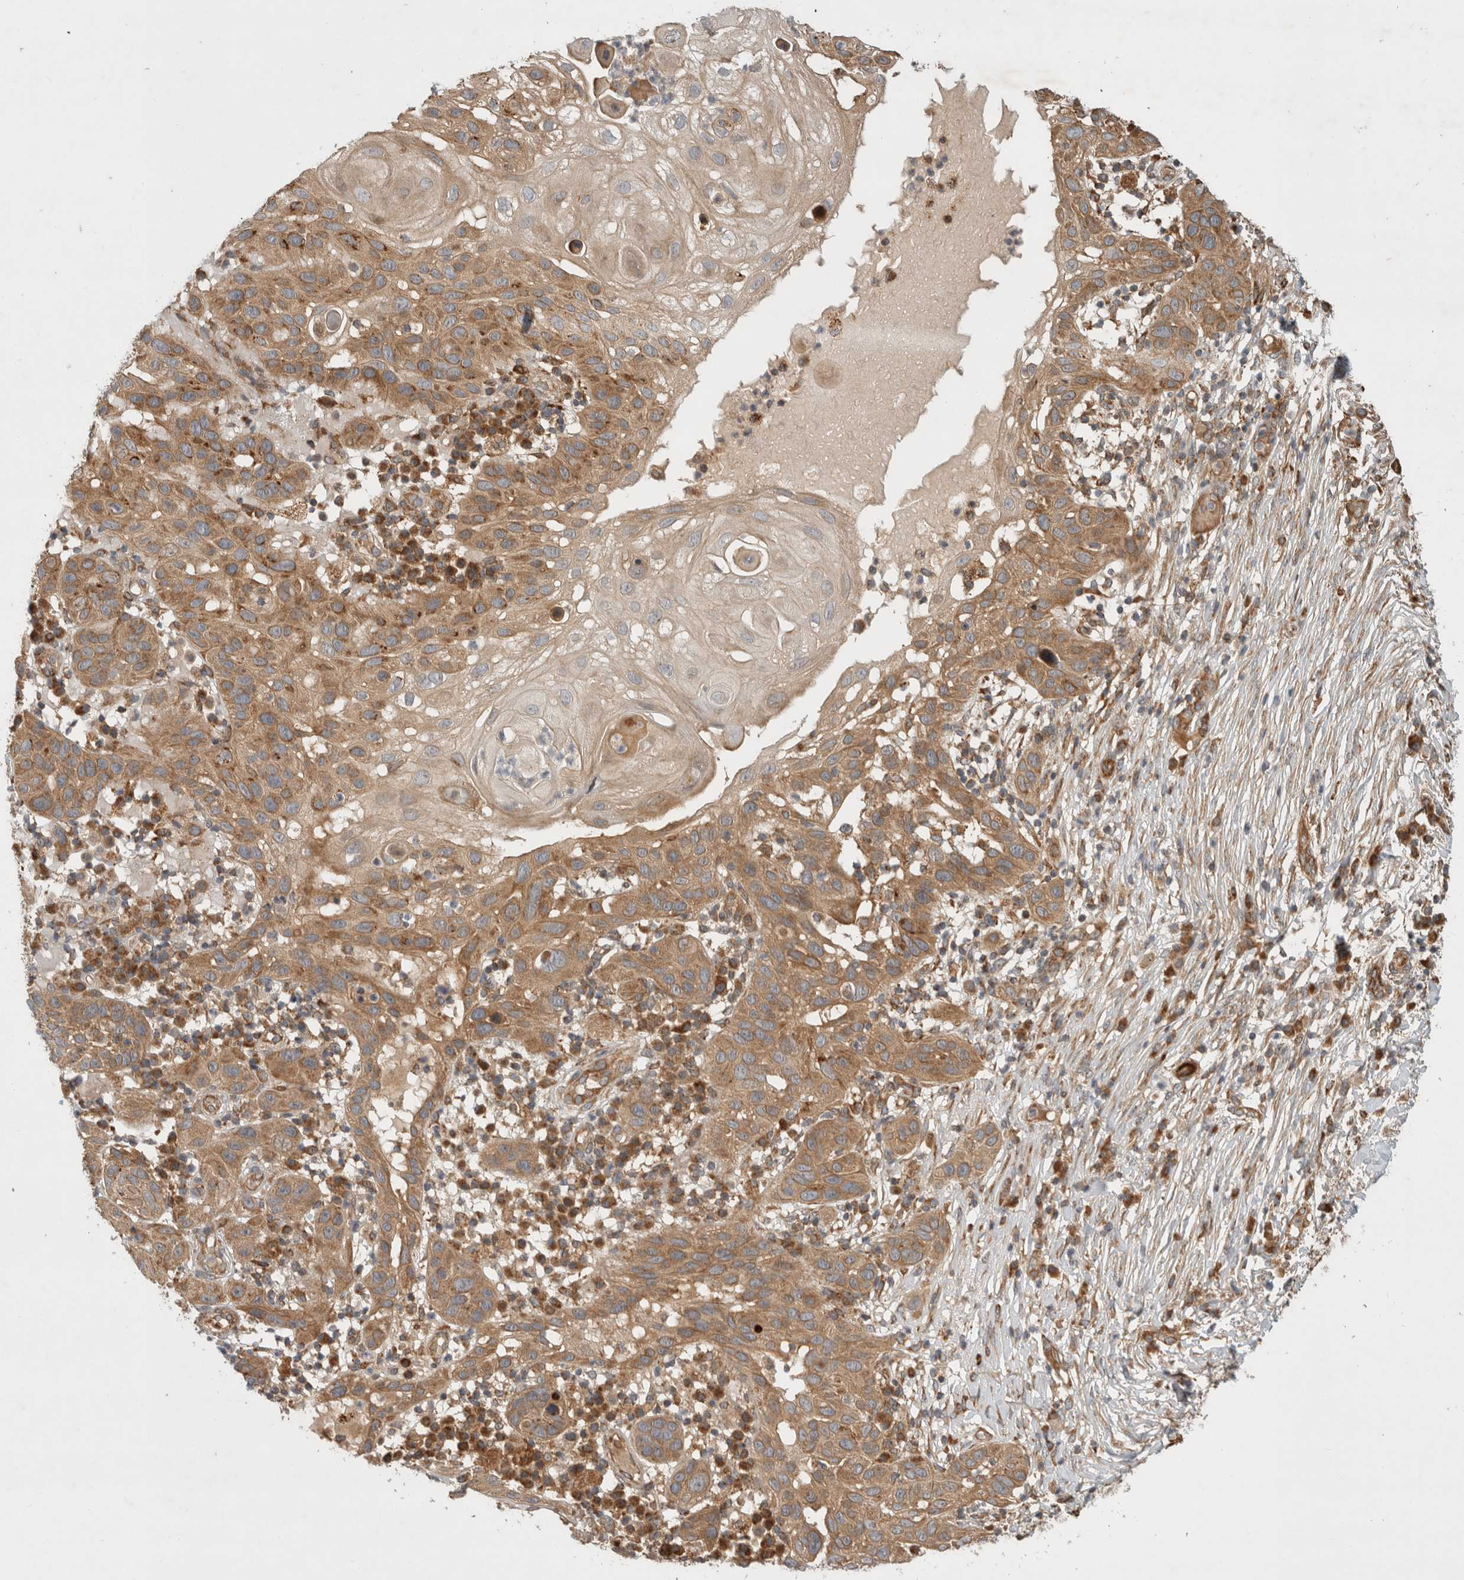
{"staining": {"intensity": "moderate", "quantity": ">75%", "location": "cytoplasmic/membranous"}, "tissue": "skin cancer", "cell_type": "Tumor cells", "image_type": "cancer", "snomed": [{"axis": "morphology", "description": "Normal tissue, NOS"}, {"axis": "morphology", "description": "Squamous cell carcinoma, NOS"}, {"axis": "topography", "description": "Skin"}], "caption": "This is an image of IHC staining of skin squamous cell carcinoma, which shows moderate staining in the cytoplasmic/membranous of tumor cells.", "gene": "TUBD1", "patient": {"sex": "female", "age": 96}}